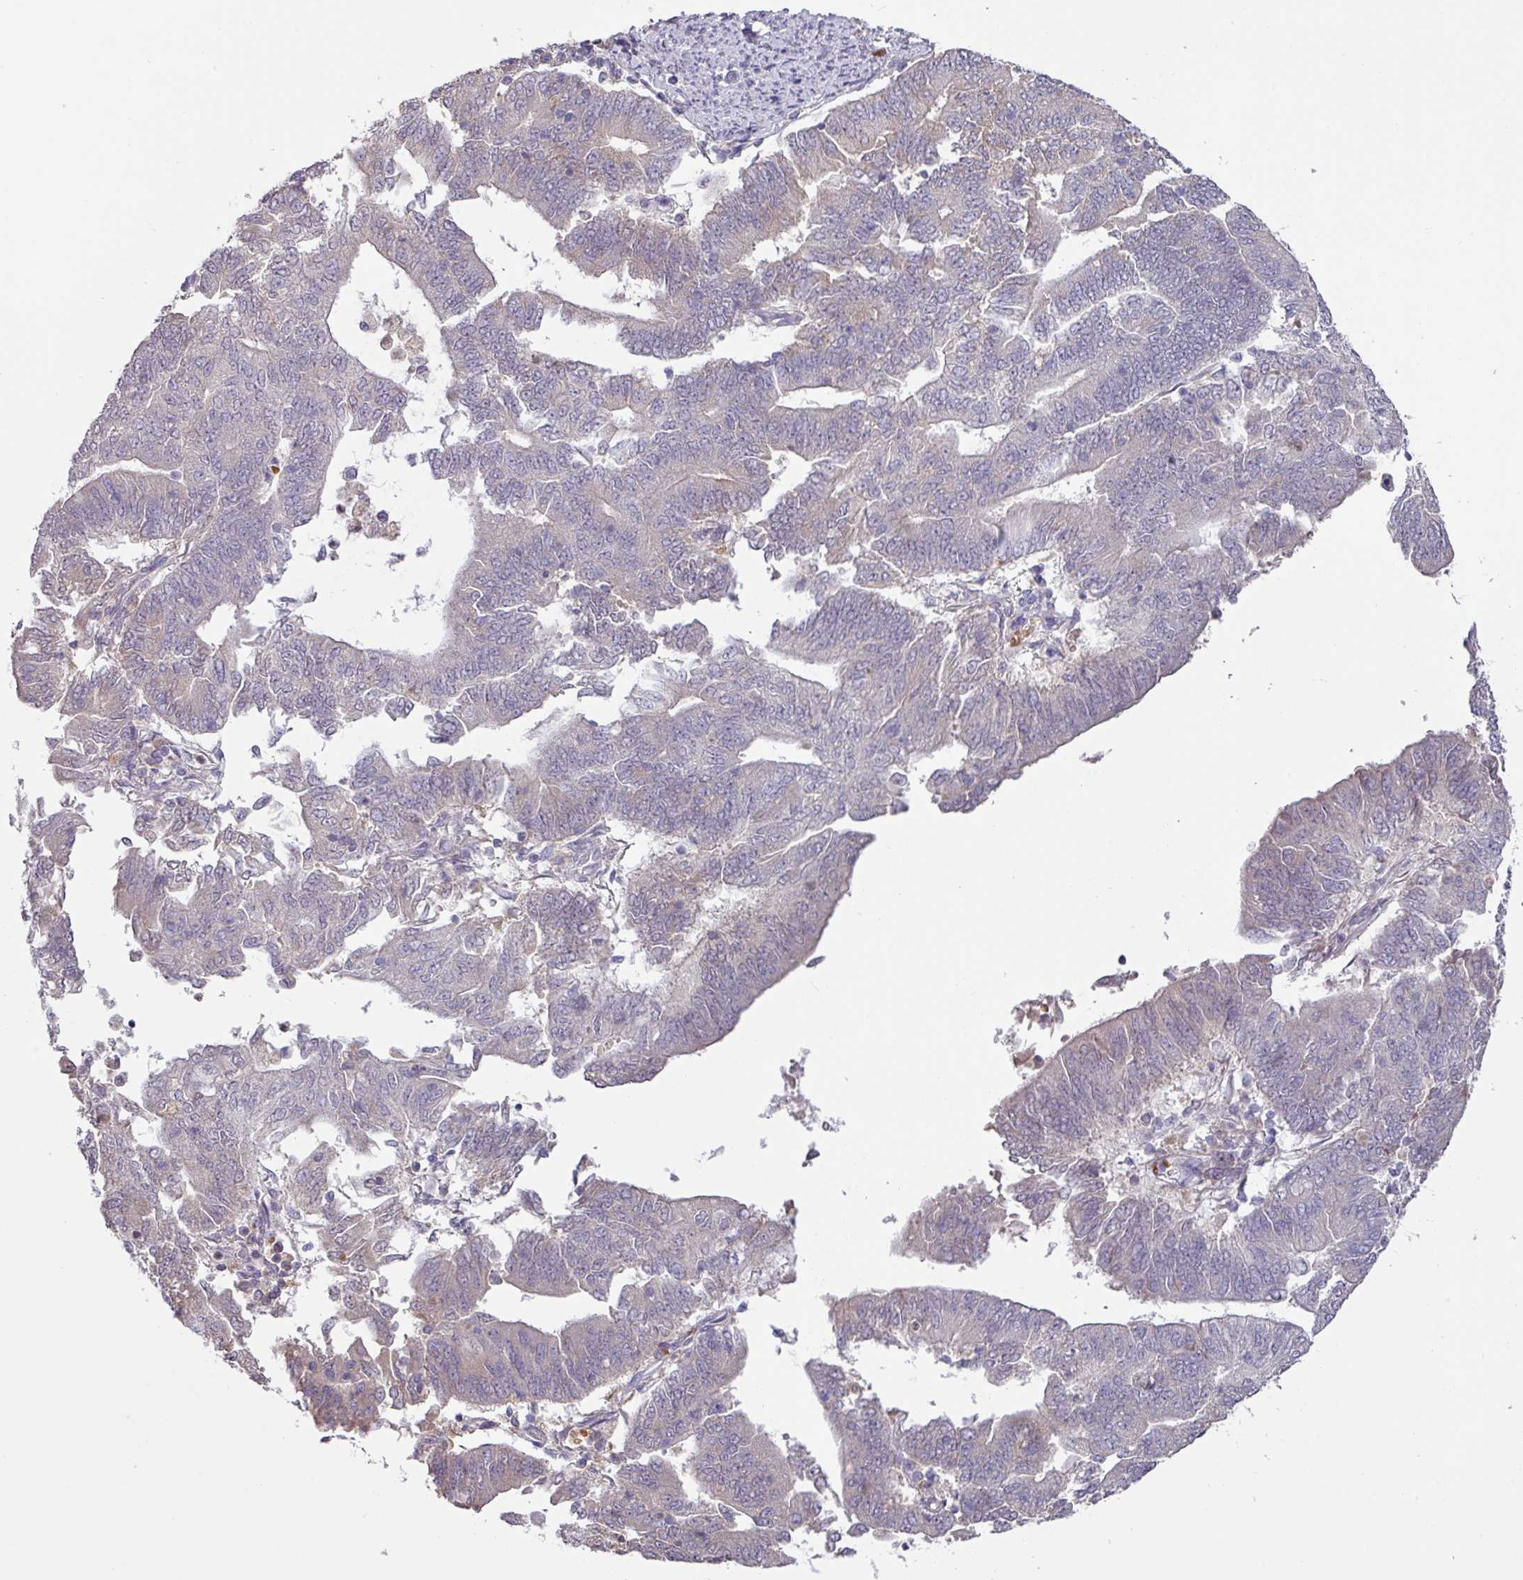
{"staining": {"intensity": "negative", "quantity": "none", "location": "none"}, "tissue": "endometrial cancer", "cell_type": "Tumor cells", "image_type": "cancer", "snomed": [{"axis": "morphology", "description": "Adenocarcinoma, NOS"}, {"axis": "topography", "description": "Endometrium"}], "caption": "High power microscopy image of an immunohistochemistry image of adenocarcinoma (endometrial), revealing no significant positivity in tumor cells.", "gene": "SLC5A10", "patient": {"sex": "female", "age": 70}}